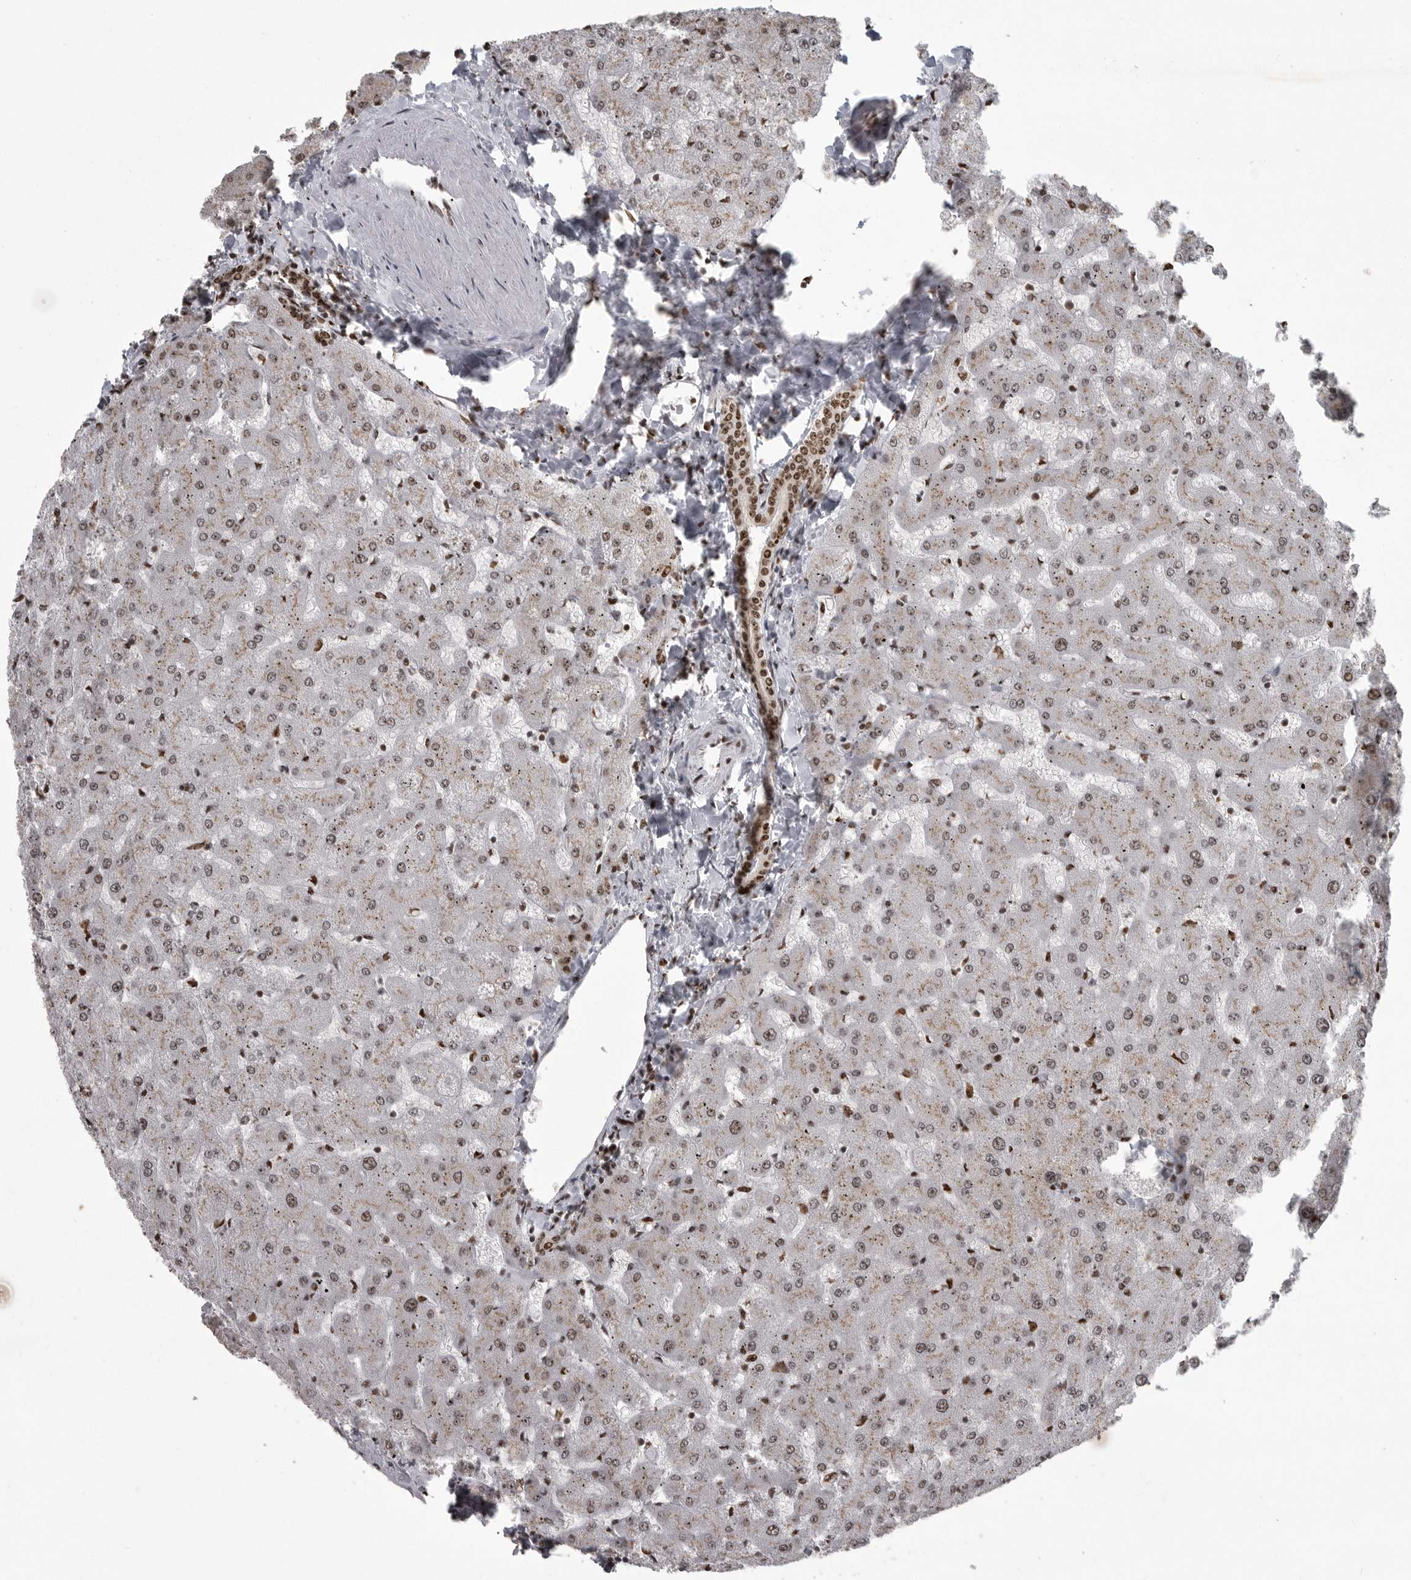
{"staining": {"intensity": "moderate", "quantity": ">75%", "location": "nuclear"}, "tissue": "liver", "cell_type": "Cholangiocytes", "image_type": "normal", "snomed": [{"axis": "morphology", "description": "Normal tissue, NOS"}, {"axis": "topography", "description": "Liver"}], "caption": "Moderate nuclear positivity is seen in about >75% of cholangiocytes in unremarkable liver. Nuclei are stained in blue.", "gene": "YAF2", "patient": {"sex": "female", "age": 63}}